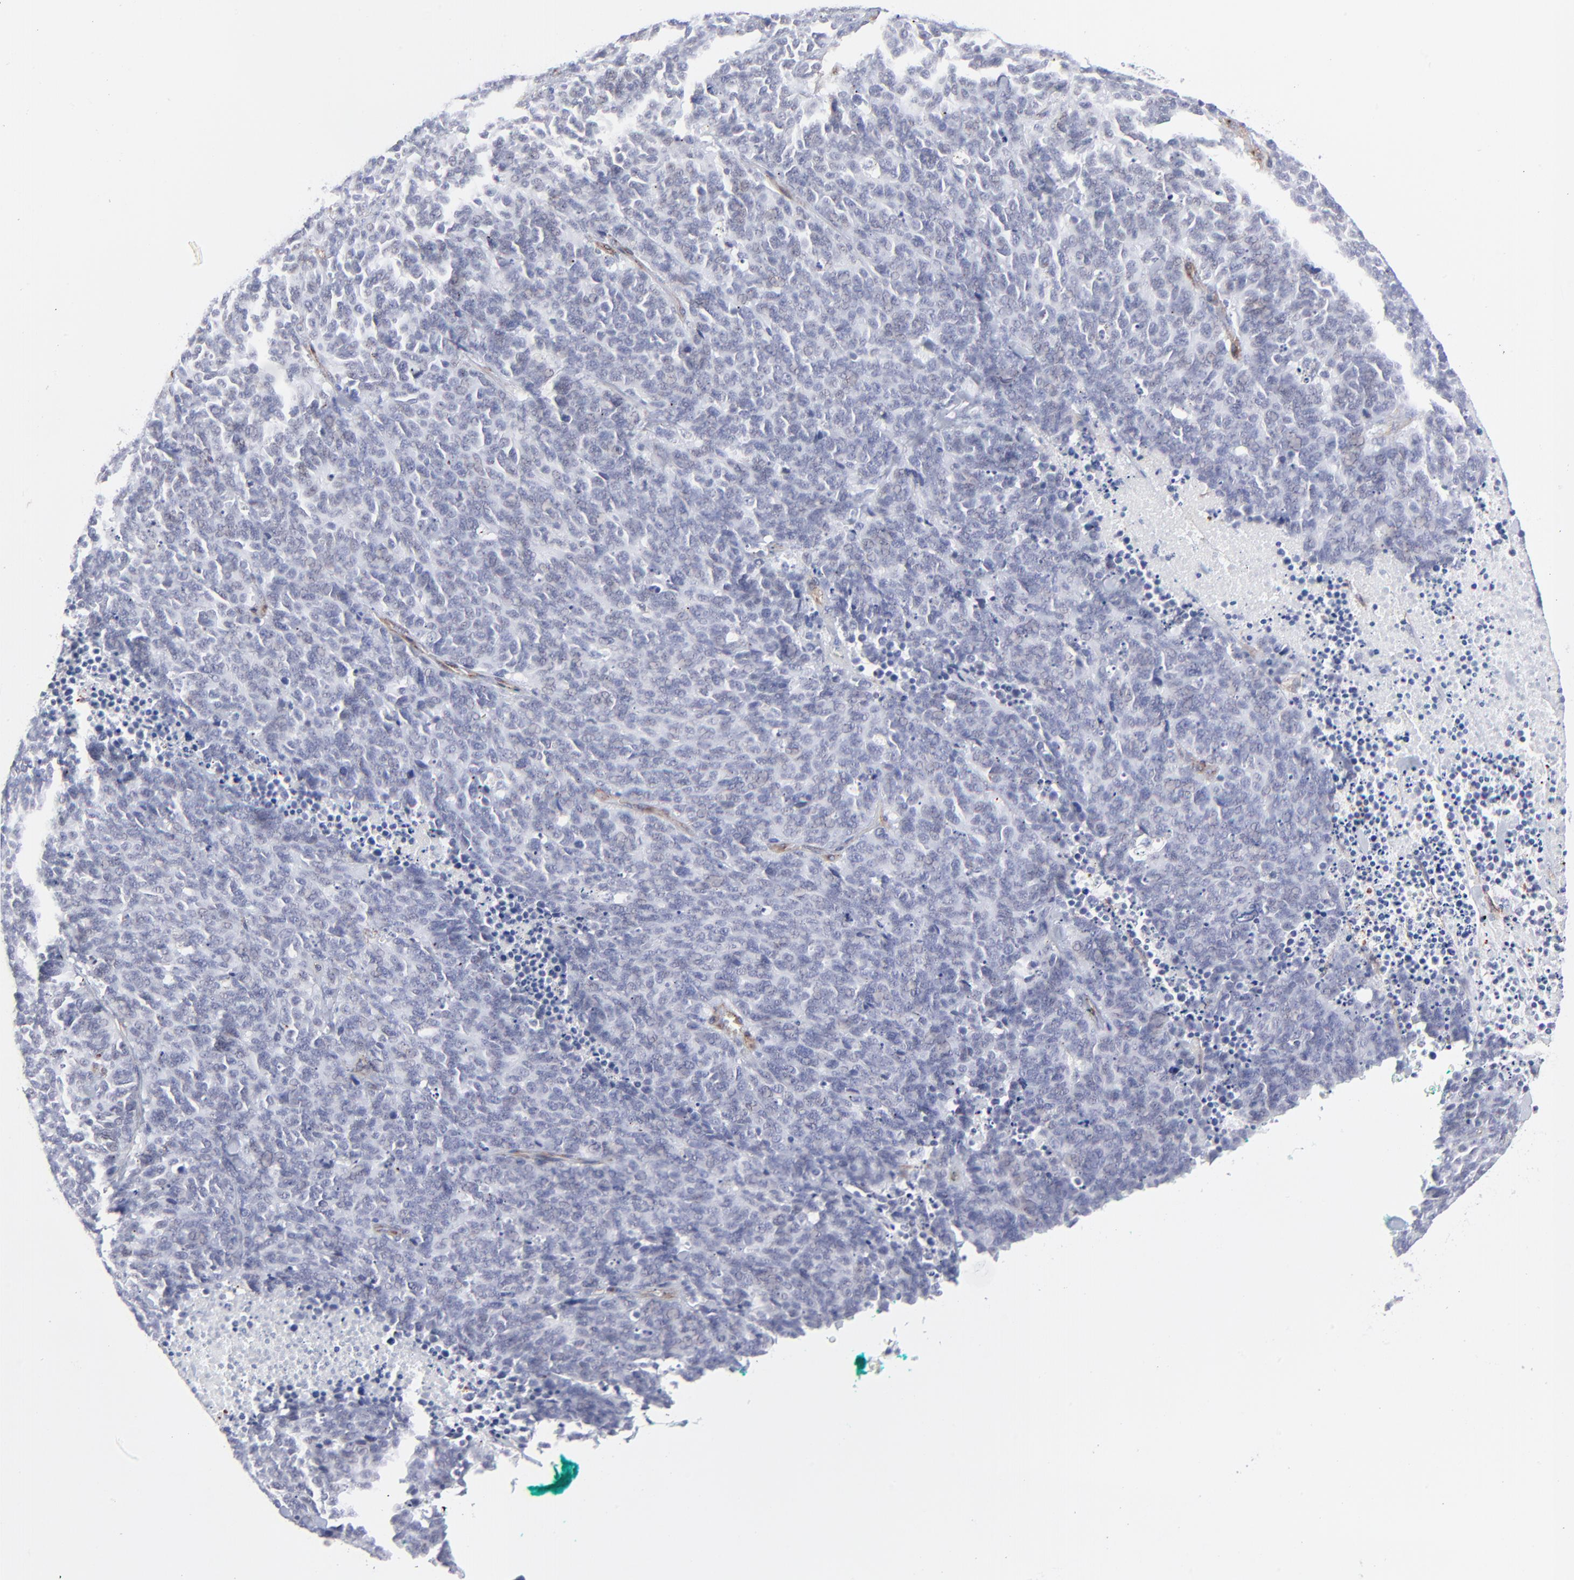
{"staining": {"intensity": "negative", "quantity": "none", "location": "none"}, "tissue": "lung cancer", "cell_type": "Tumor cells", "image_type": "cancer", "snomed": [{"axis": "morphology", "description": "Neoplasm, malignant, NOS"}, {"axis": "topography", "description": "Lung"}], "caption": "Tumor cells are negative for protein expression in human neoplasm (malignant) (lung).", "gene": "PDGFRB", "patient": {"sex": "female", "age": 58}}